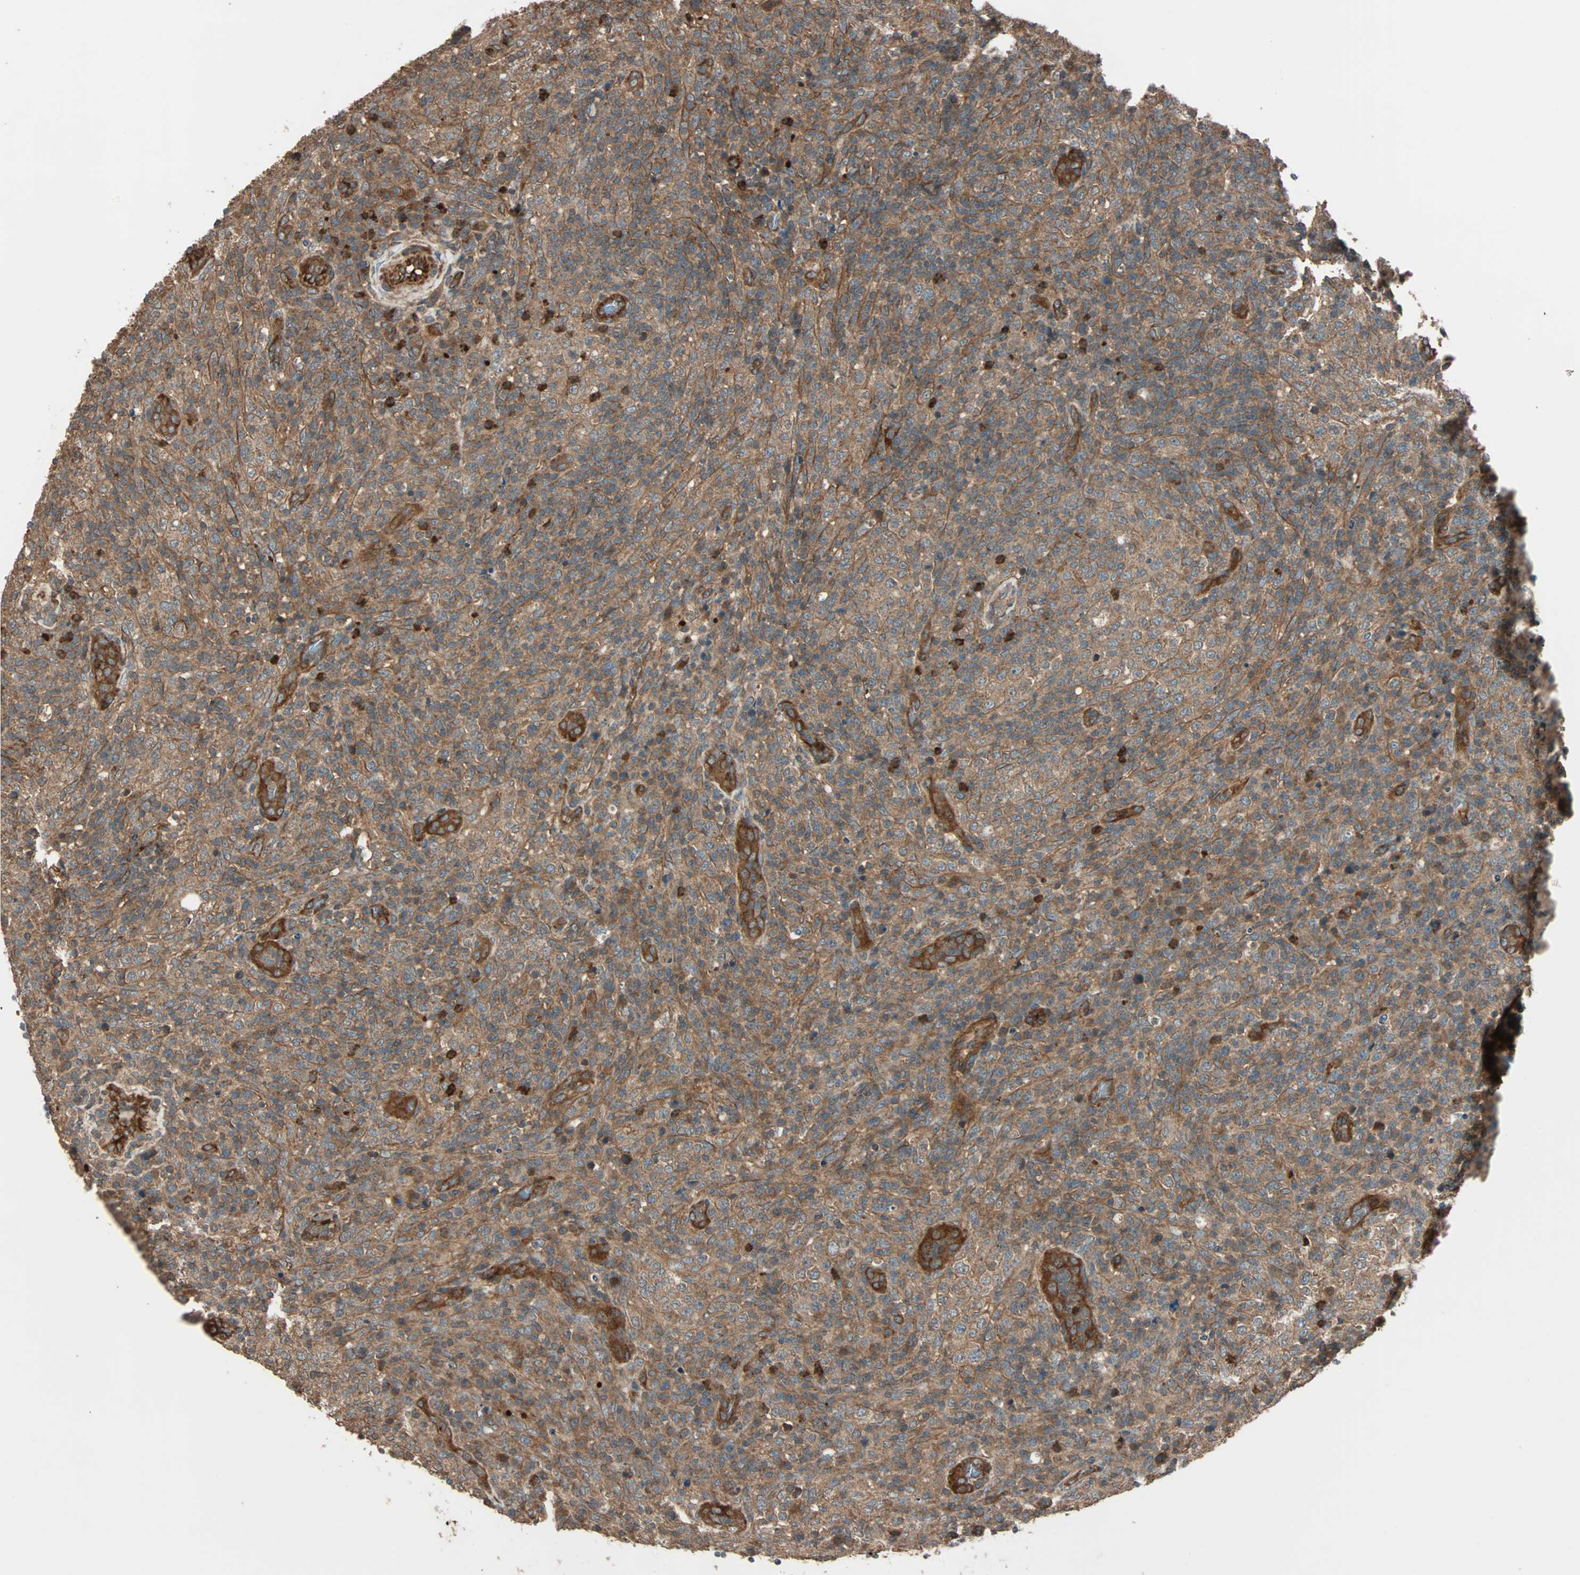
{"staining": {"intensity": "moderate", "quantity": ">75%", "location": "cytoplasmic/membranous"}, "tissue": "lymphoma", "cell_type": "Tumor cells", "image_type": "cancer", "snomed": [{"axis": "morphology", "description": "Malignant lymphoma, non-Hodgkin's type, High grade"}, {"axis": "topography", "description": "Lymph node"}], "caption": "Brown immunohistochemical staining in lymphoma displays moderate cytoplasmic/membranous positivity in about >75% of tumor cells. The protein of interest is shown in brown color, while the nuclei are stained blue.", "gene": "GCK", "patient": {"sex": "female", "age": 76}}